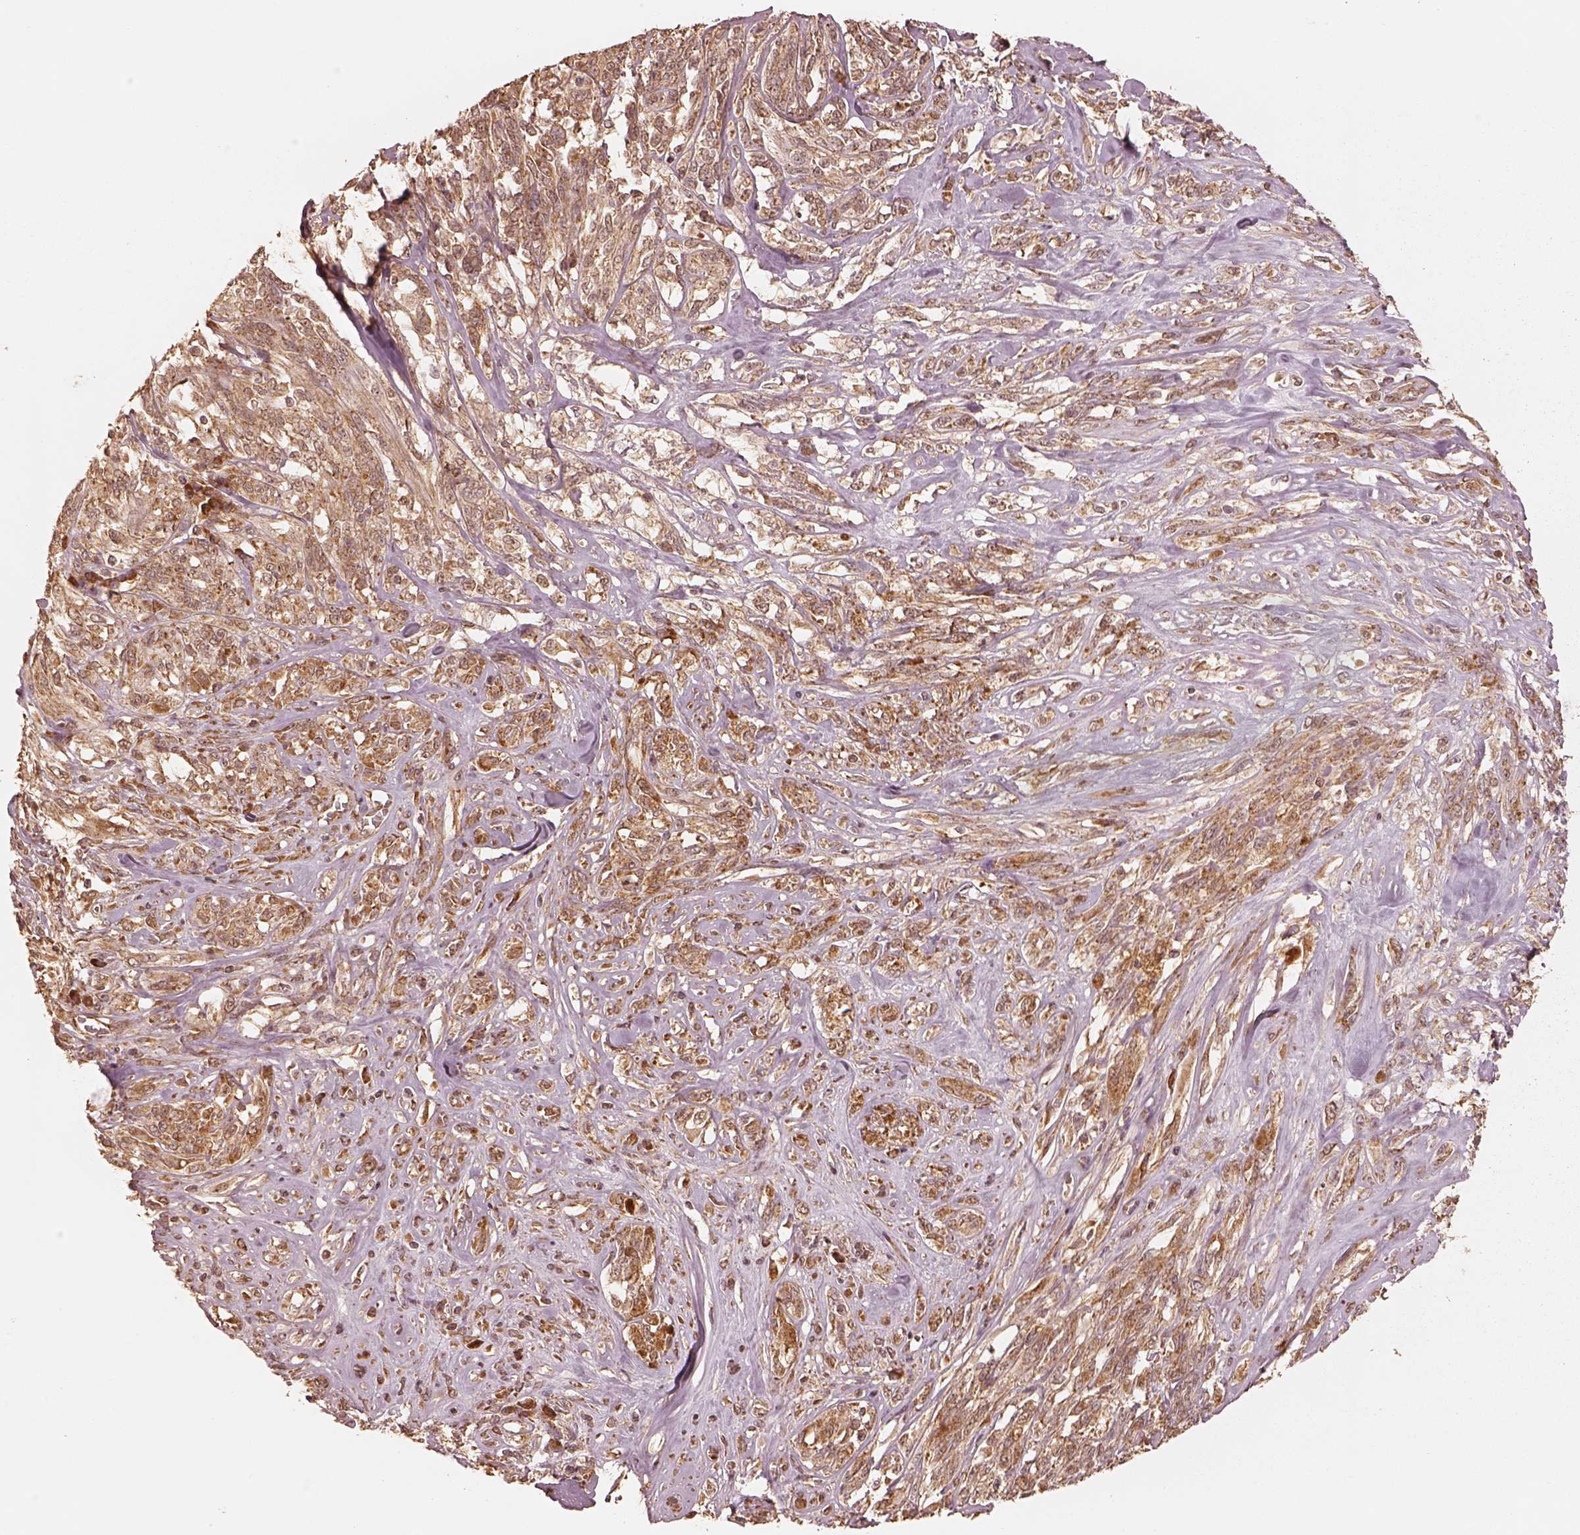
{"staining": {"intensity": "moderate", "quantity": ">75%", "location": "cytoplasmic/membranous"}, "tissue": "melanoma", "cell_type": "Tumor cells", "image_type": "cancer", "snomed": [{"axis": "morphology", "description": "Malignant melanoma, NOS"}, {"axis": "topography", "description": "Skin"}], "caption": "Tumor cells demonstrate medium levels of moderate cytoplasmic/membranous positivity in approximately >75% of cells in human melanoma. The protein is shown in brown color, while the nuclei are stained blue.", "gene": "DNAJC25", "patient": {"sex": "female", "age": 91}}